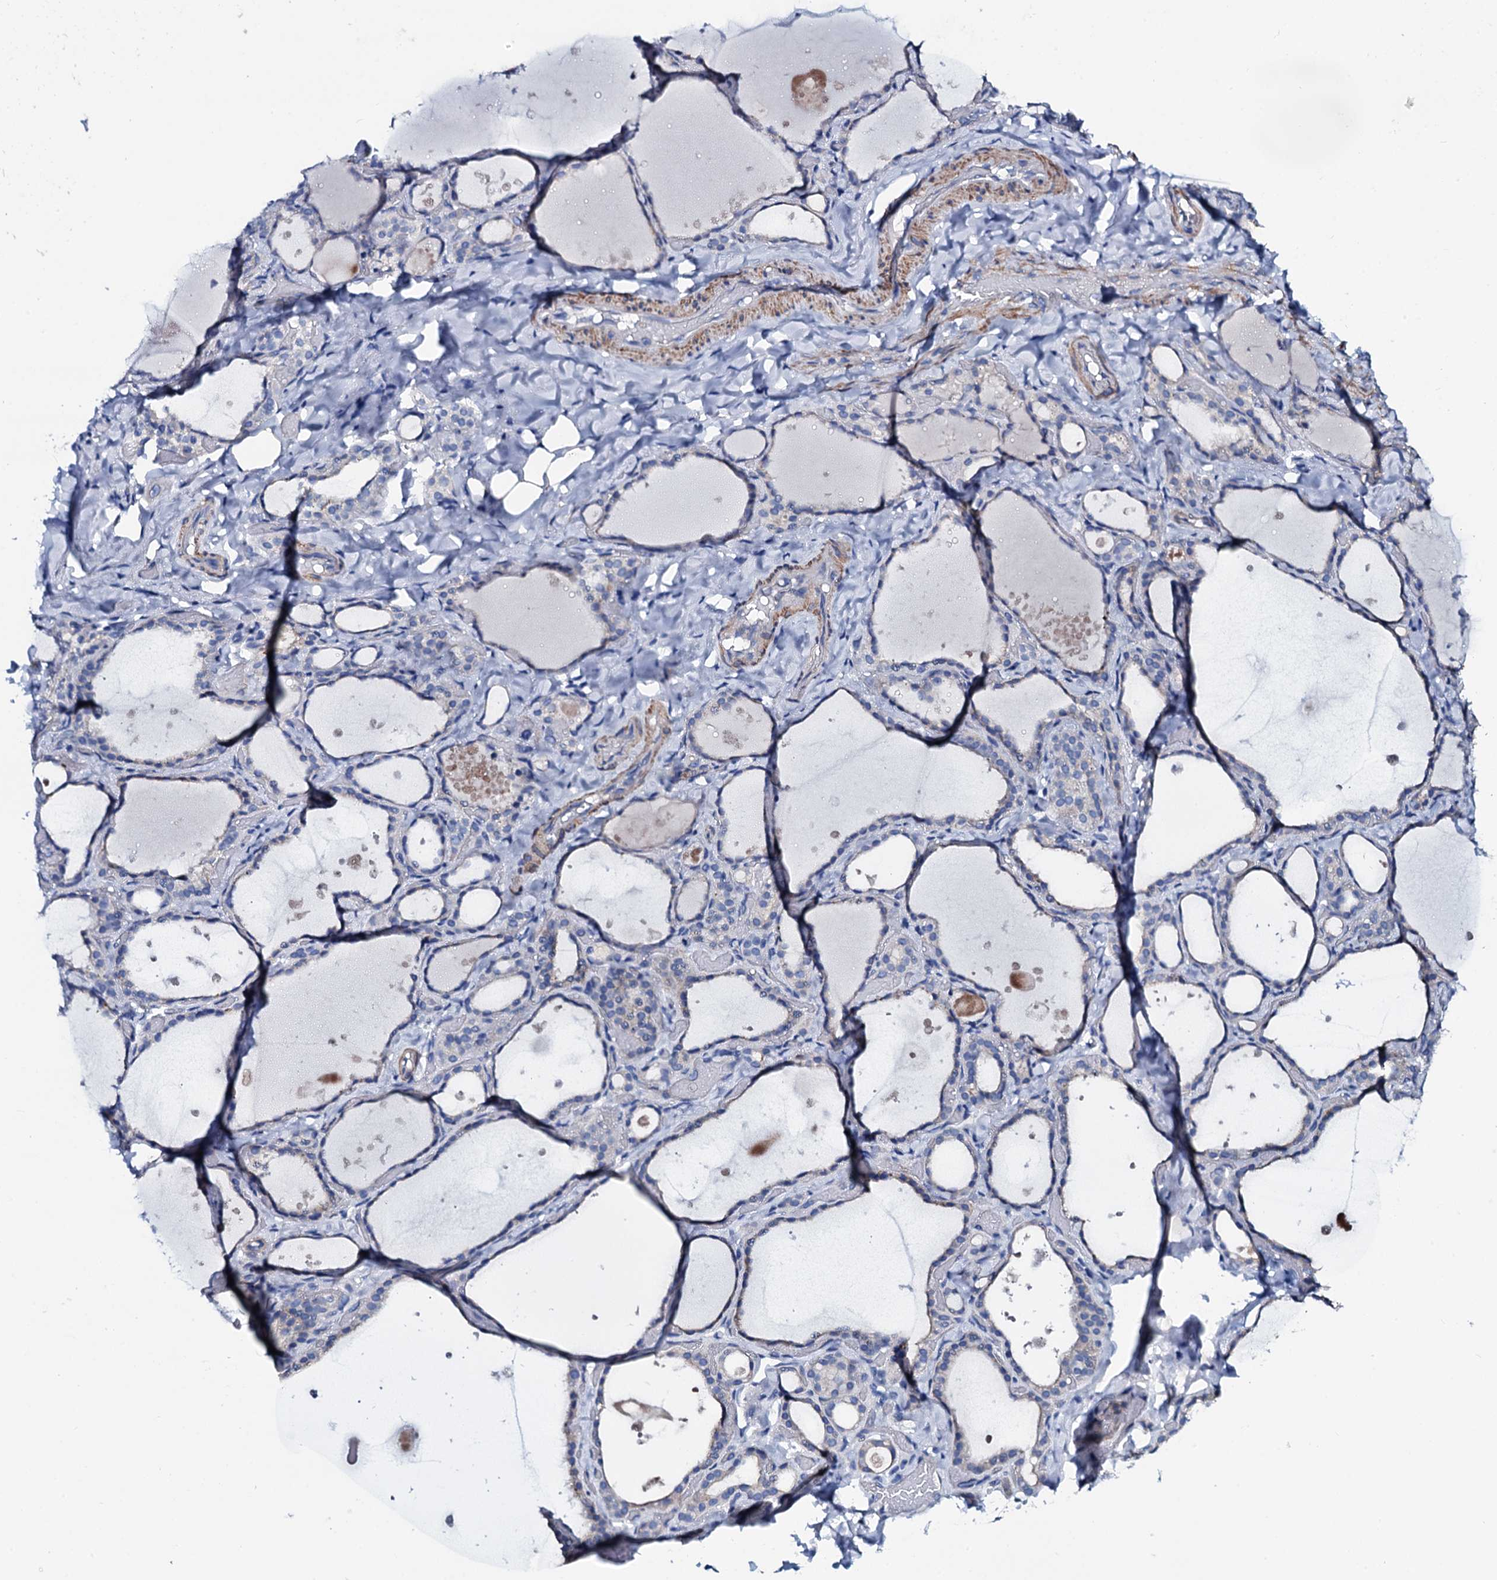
{"staining": {"intensity": "negative", "quantity": "none", "location": "none"}, "tissue": "thyroid gland", "cell_type": "Glandular cells", "image_type": "normal", "snomed": [{"axis": "morphology", "description": "Normal tissue, NOS"}, {"axis": "topography", "description": "Thyroid gland"}], "caption": "The IHC image has no significant expression in glandular cells of thyroid gland. (DAB (3,3'-diaminobenzidine) immunohistochemistry visualized using brightfield microscopy, high magnification).", "gene": "GYS2", "patient": {"sex": "female", "age": 44}}